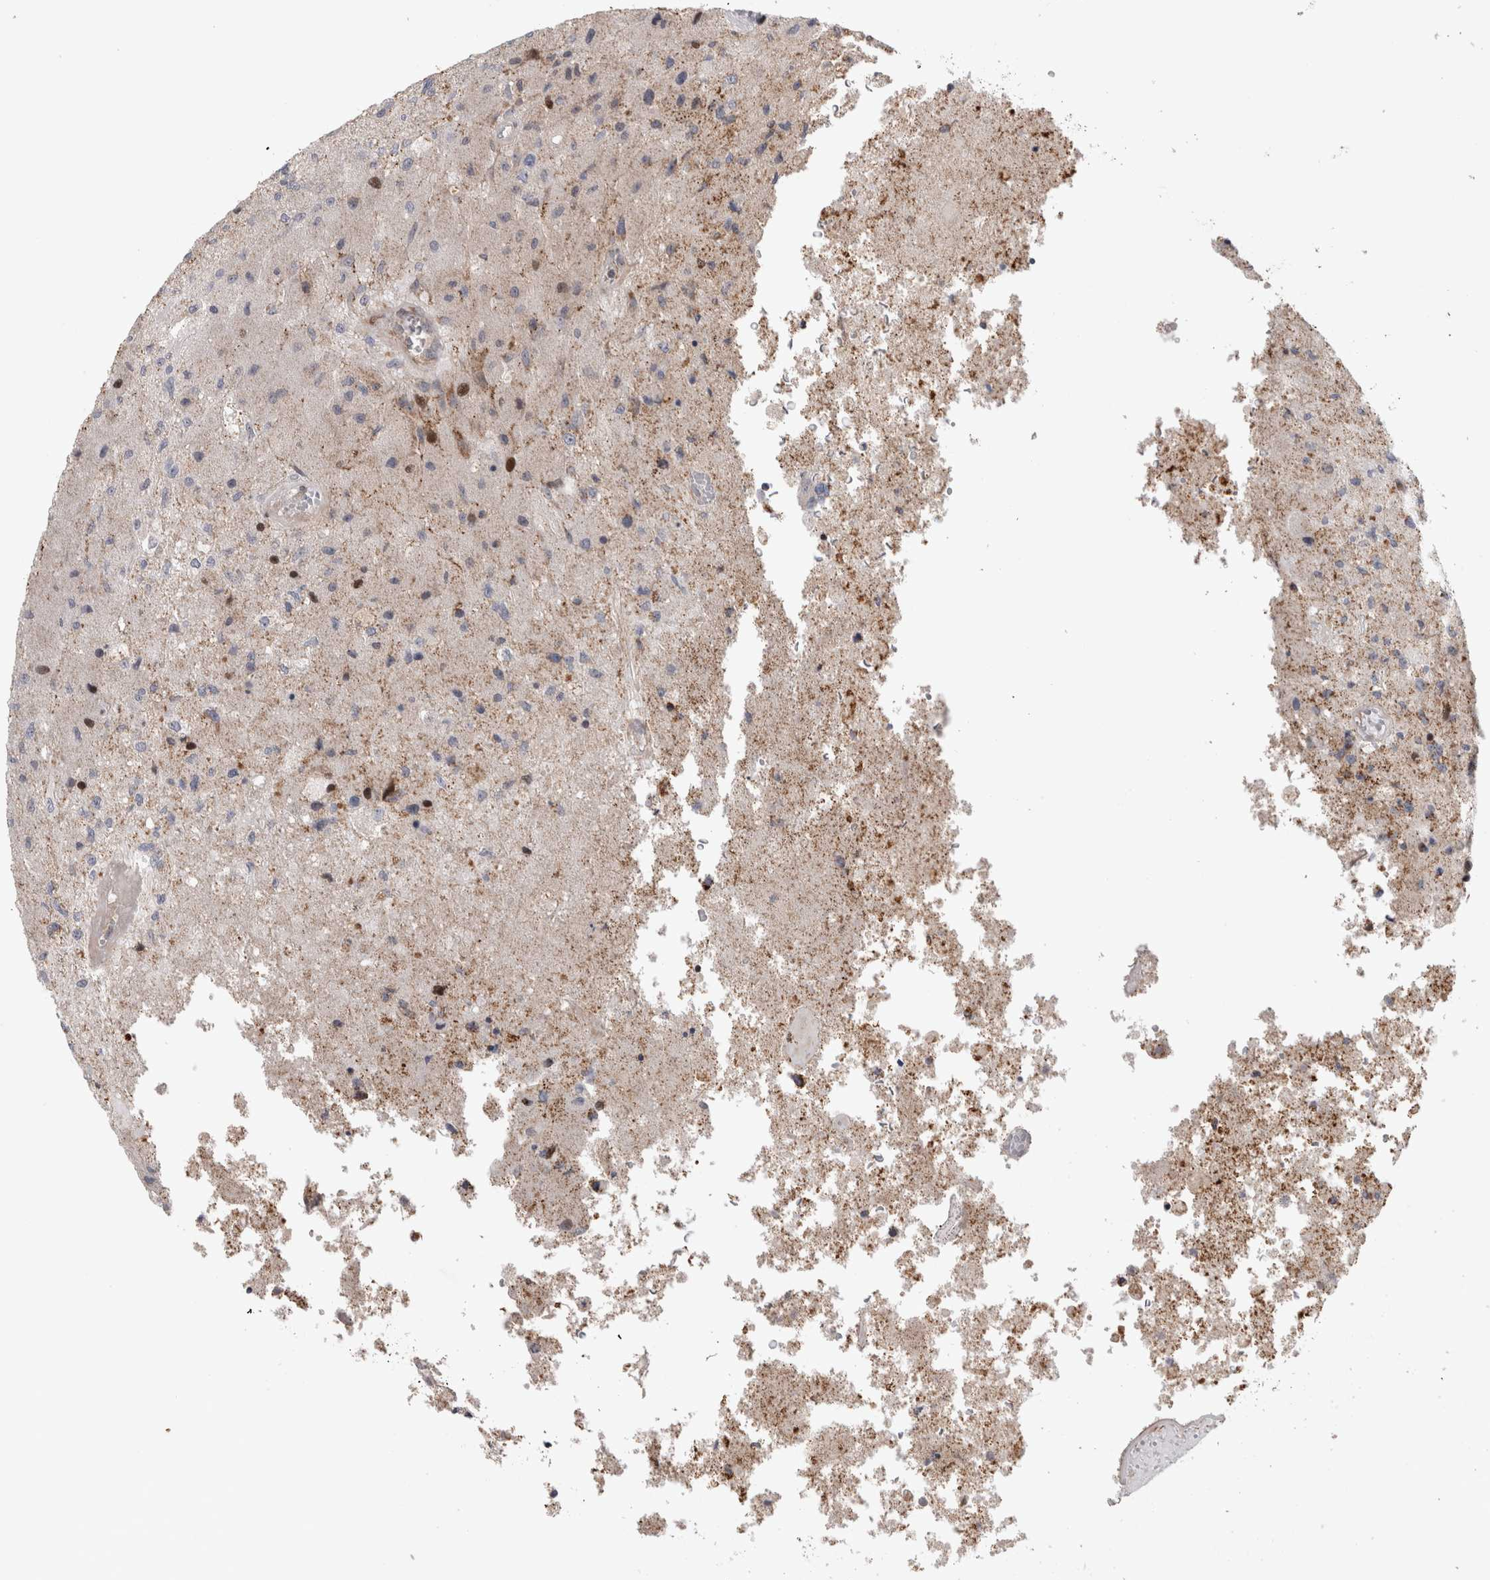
{"staining": {"intensity": "strong", "quantity": "<25%", "location": "nuclear"}, "tissue": "glioma", "cell_type": "Tumor cells", "image_type": "cancer", "snomed": [{"axis": "morphology", "description": "Normal tissue, NOS"}, {"axis": "morphology", "description": "Glioma, malignant, High grade"}, {"axis": "topography", "description": "Cerebral cortex"}], "caption": "Immunohistochemistry (IHC) photomicrograph of neoplastic tissue: glioma stained using IHC exhibits medium levels of strong protein expression localized specifically in the nuclear of tumor cells, appearing as a nuclear brown color.", "gene": "RBM48", "patient": {"sex": "male", "age": 77}}